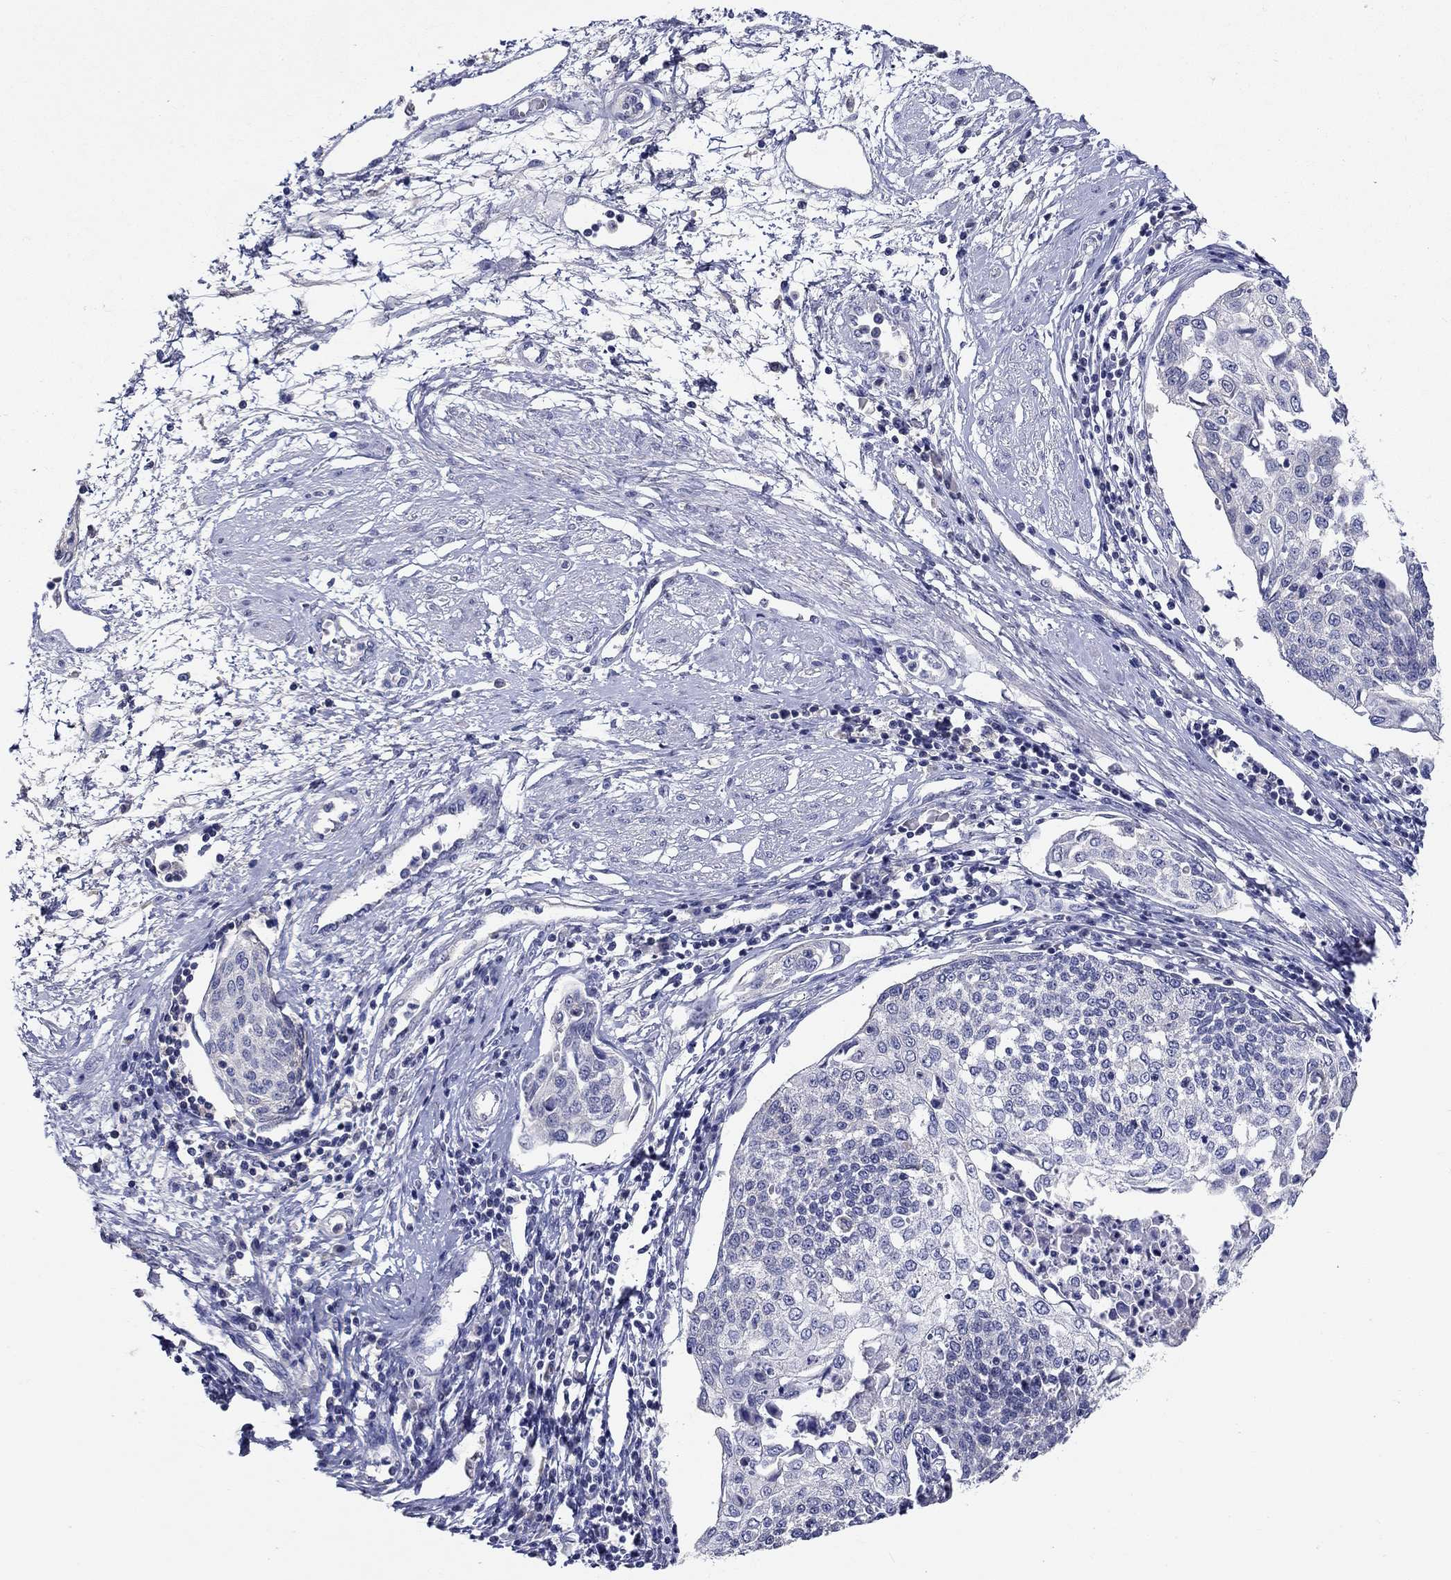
{"staining": {"intensity": "negative", "quantity": "none", "location": "none"}, "tissue": "cervical cancer", "cell_type": "Tumor cells", "image_type": "cancer", "snomed": [{"axis": "morphology", "description": "Squamous cell carcinoma, NOS"}, {"axis": "topography", "description": "Cervix"}], "caption": "Tumor cells are negative for brown protein staining in squamous cell carcinoma (cervical). The staining was performed using DAB to visualize the protein expression in brown, while the nuclei were stained in blue with hematoxylin (Magnification: 20x).", "gene": "SLC30A3", "patient": {"sex": "female", "age": 34}}